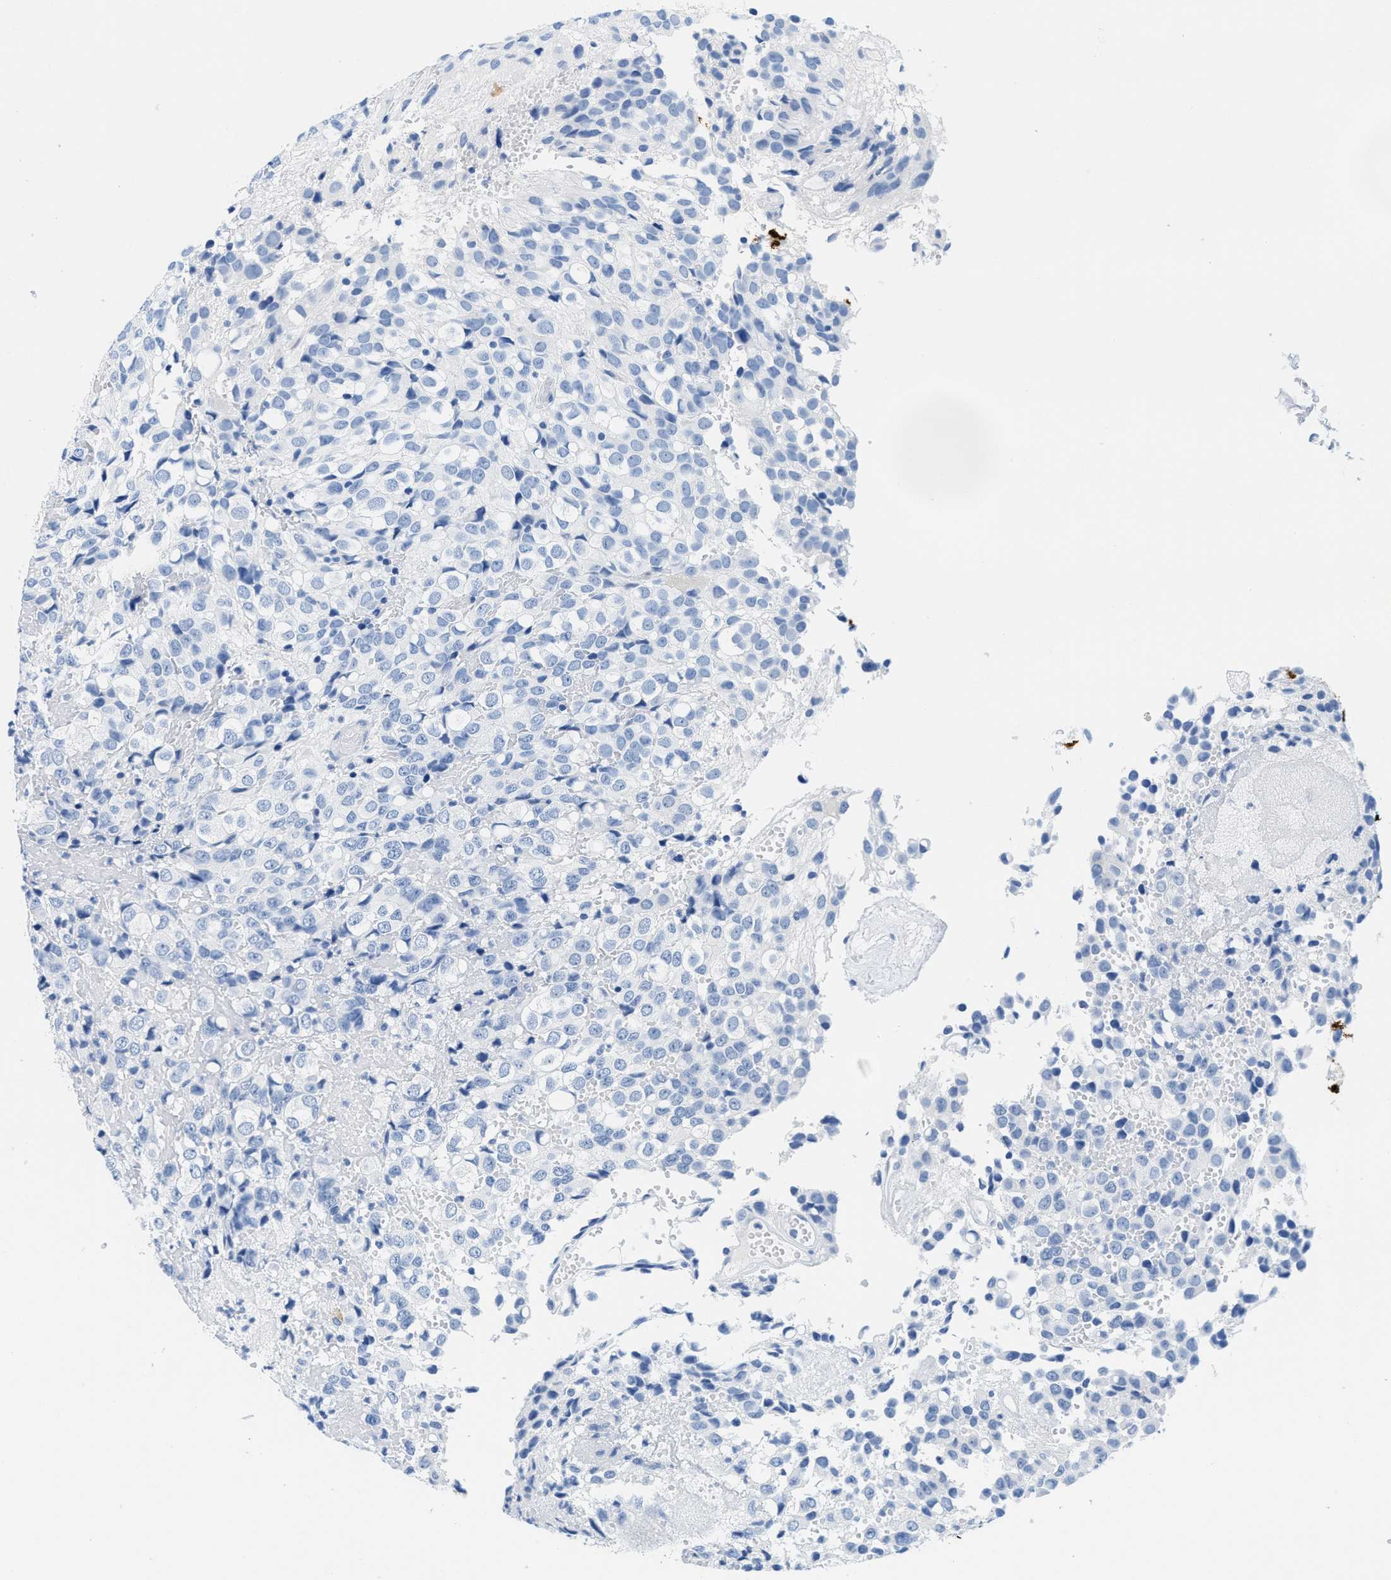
{"staining": {"intensity": "negative", "quantity": "none", "location": "none"}, "tissue": "glioma", "cell_type": "Tumor cells", "image_type": "cancer", "snomed": [{"axis": "morphology", "description": "Glioma, malignant, High grade"}, {"axis": "topography", "description": "Brain"}], "caption": "Tumor cells are negative for protein expression in human glioma.", "gene": "GSN", "patient": {"sex": "male", "age": 32}}